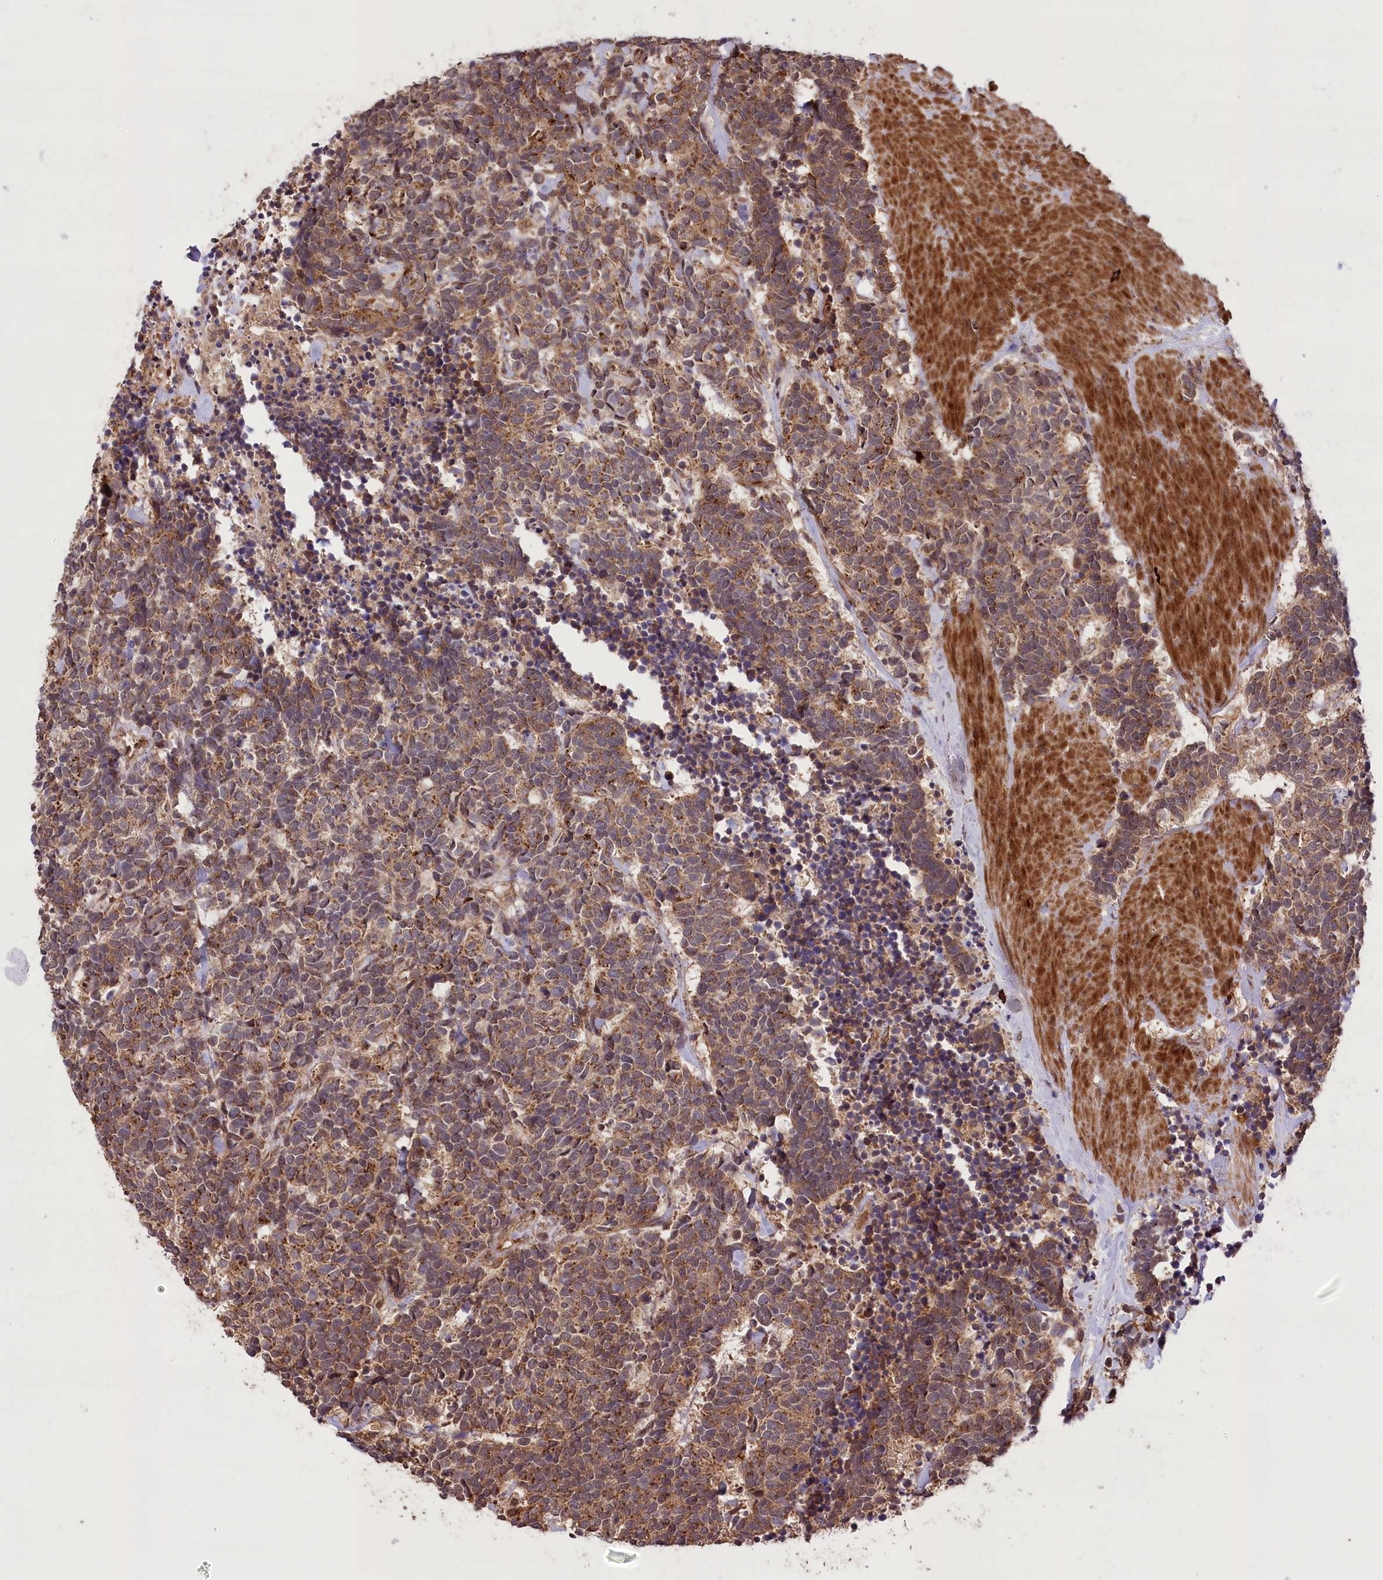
{"staining": {"intensity": "moderate", "quantity": ">75%", "location": "cytoplasmic/membranous"}, "tissue": "carcinoid", "cell_type": "Tumor cells", "image_type": "cancer", "snomed": [{"axis": "morphology", "description": "Carcinoma, NOS"}, {"axis": "morphology", "description": "Carcinoid, malignant, NOS"}, {"axis": "topography", "description": "Urinary bladder"}], "caption": "Carcinoid stained for a protein shows moderate cytoplasmic/membranous positivity in tumor cells. (IHC, brightfield microscopy, high magnification).", "gene": "CARD19", "patient": {"sex": "male", "age": 57}}